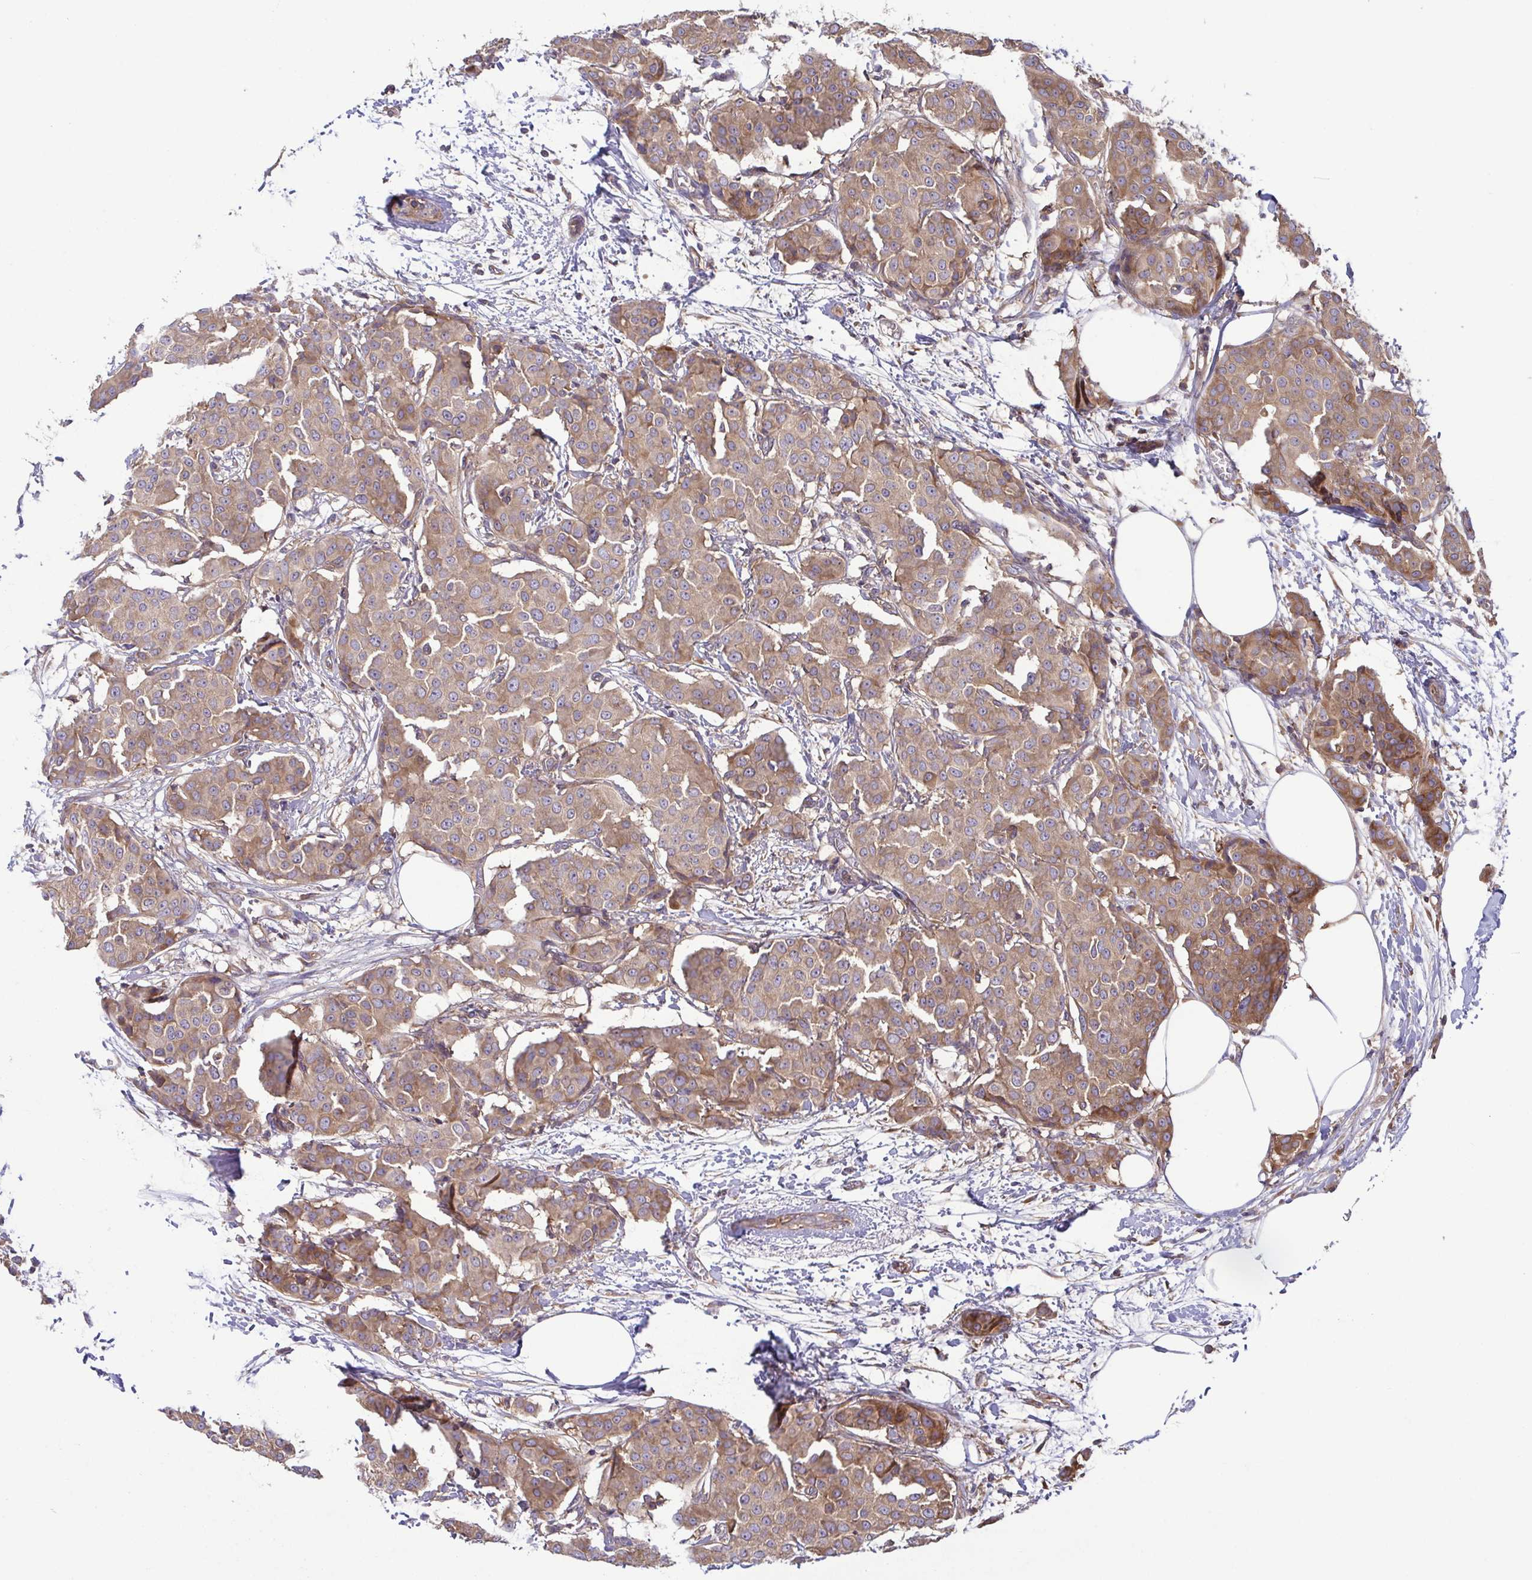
{"staining": {"intensity": "moderate", "quantity": ">75%", "location": "cytoplasmic/membranous"}, "tissue": "breast cancer", "cell_type": "Tumor cells", "image_type": "cancer", "snomed": [{"axis": "morphology", "description": "Duct carcinoma"}, {"axis": "topography", "description": "Breast"}], "caption": "Protein expression analysis of human infiltrating ductal carcinoma (breast) reveals moderate cytoplasmic/membranous staining in approximately >75% of tumor cells.", "gene": "LMF2", "patient": {"sex": "female", "age": 91}}